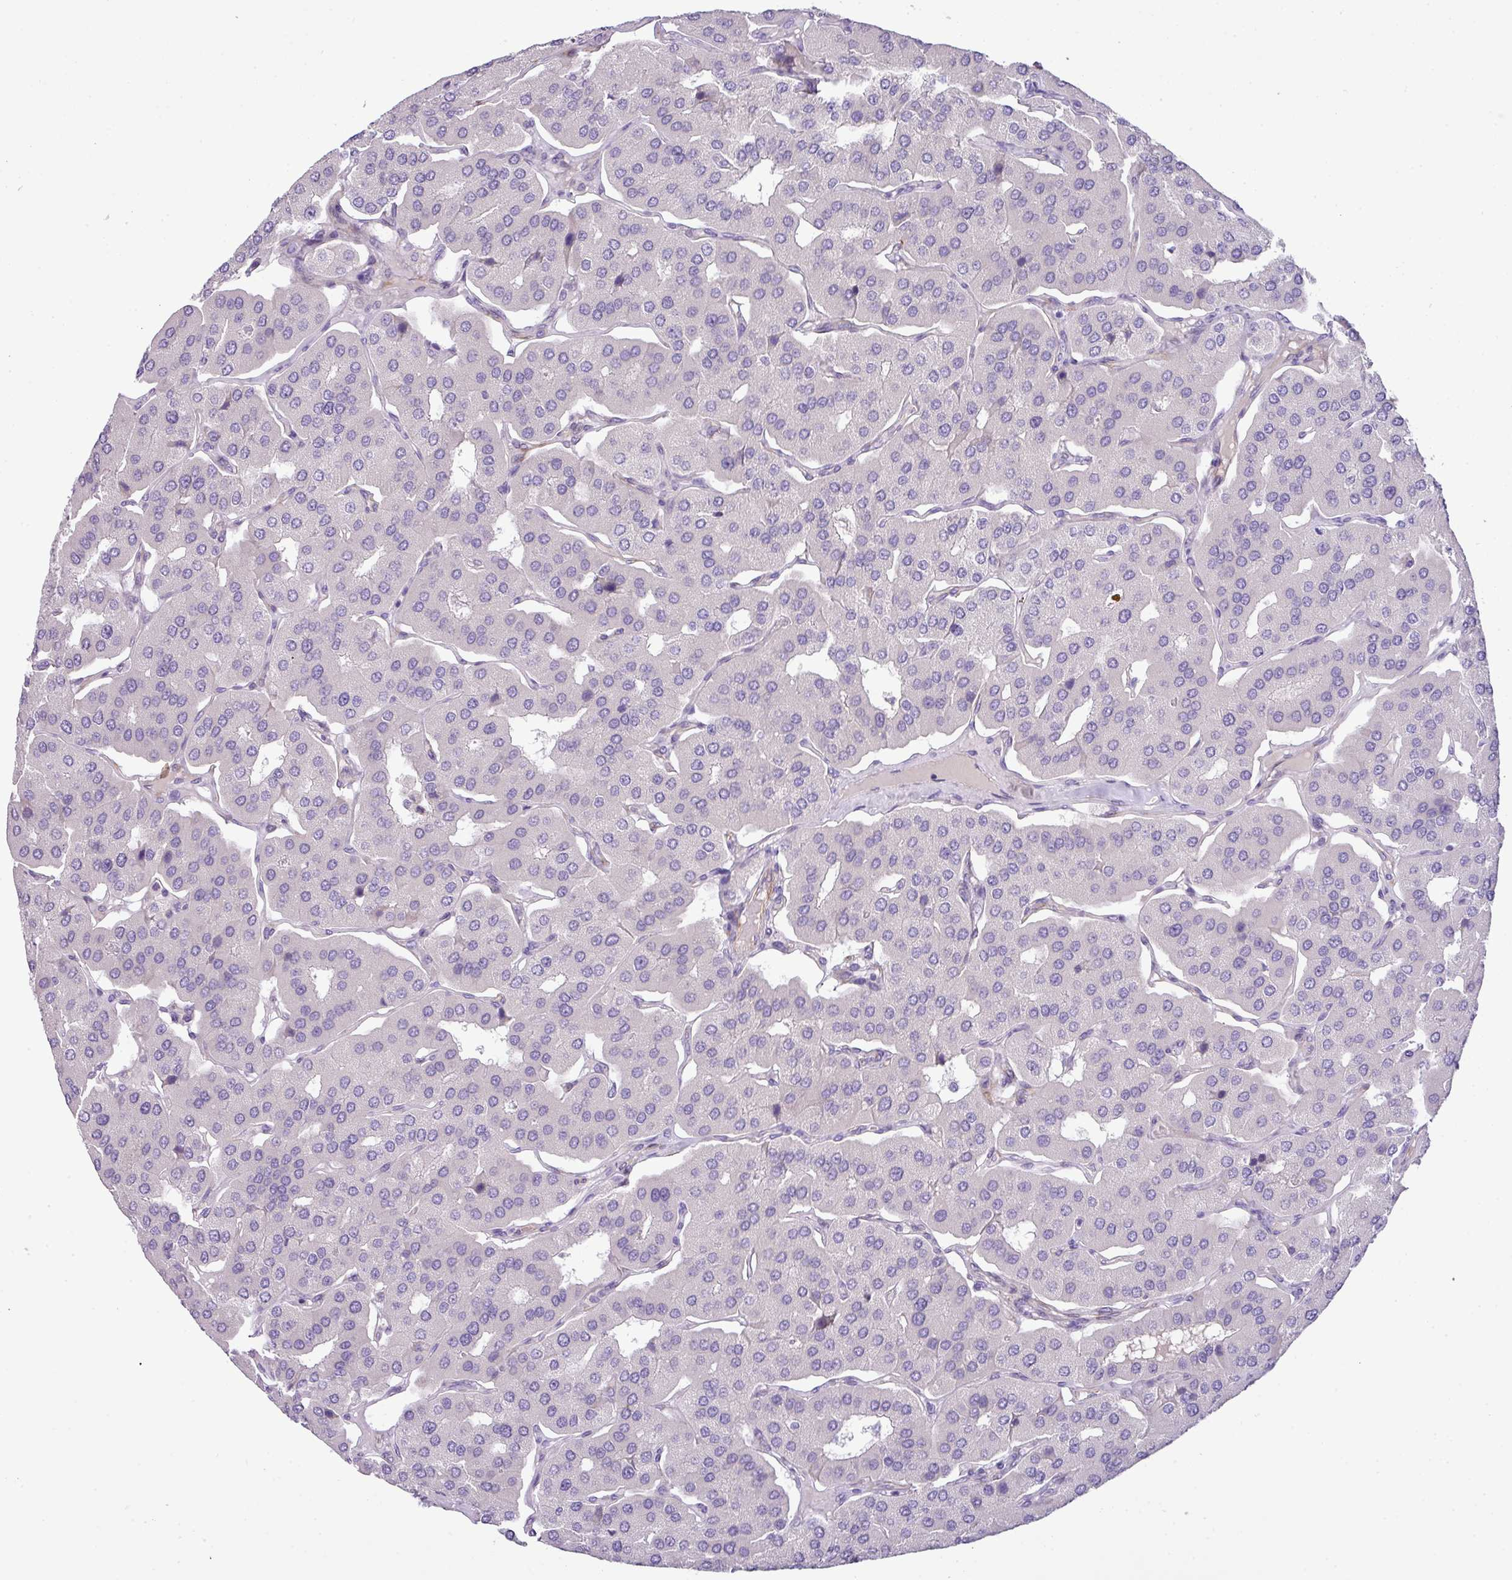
{"staining": {"intensity": "negative", "quantity": "none", "location": "none"}, "tissue": "parathyroid gland", "cell_type": "Glandular cells", "image_type": "normal", "snomed": [{"axis": "morphology", "description": "Normal tissue, NOS"}, {"axis": "morphology", "description": "Adenoma, NOS"}, {"axis": "topography", "description": "Parathyroid gland"}], "caption": "High power microscopy micrograph of an IHC micrograph of unremarkable parathyroid gland, revealing no significant expression in glandular cells.", "gene": "ENSG00000273748", "patient": {"sex": "female", "age": 86}}